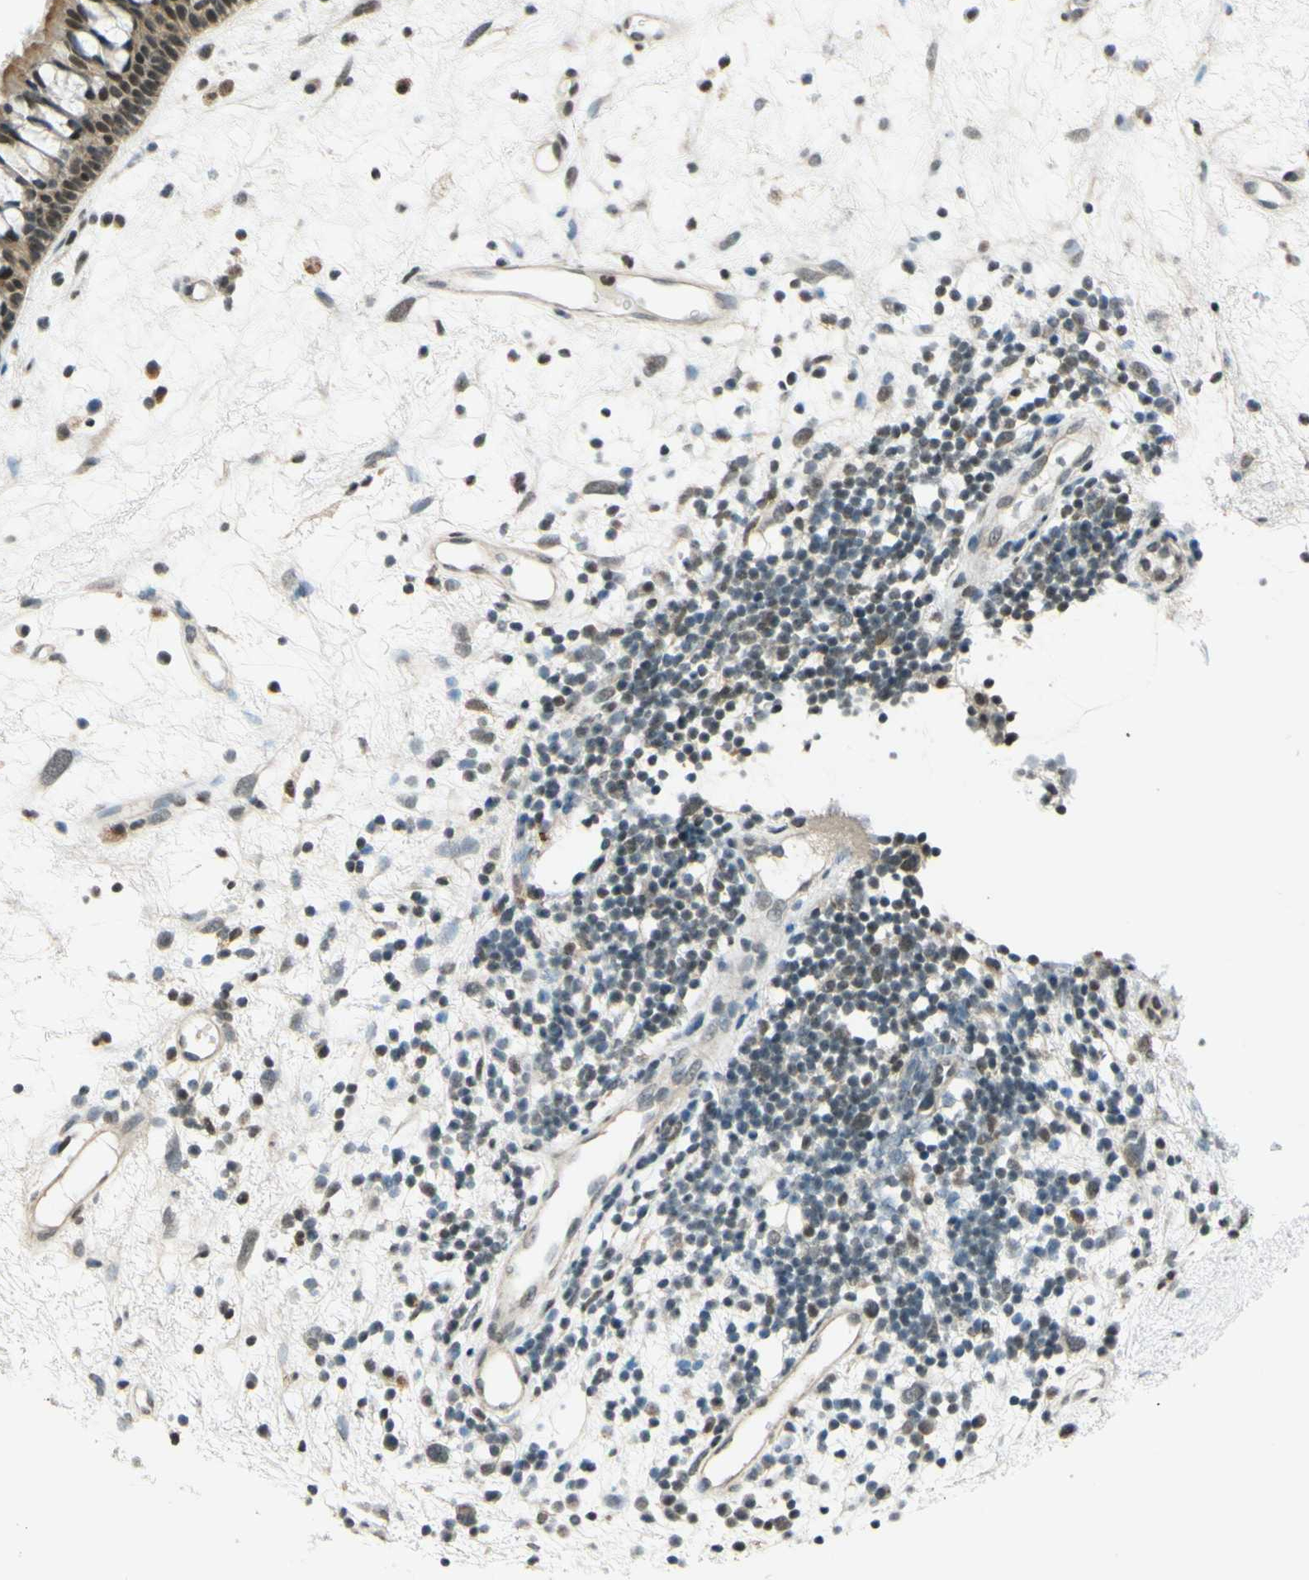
{"staining": {"intensity": "moderate", "quantity": ">75%", "location": "cytoplasmic/membranous,nuclear"}, "tissue": "nasopharynx", "cell_type": "Respiratory epithelial cells", "image_type": "normal", "snomed": [{"axis": "morphology", "description": "Normal tissue, NOS"}, {"axis": "morphology", "description": "Inflammation, NOS"}, {"axis": "topography", "description": "Nasopharynx"}], "caption": "Benign nasopharynx was stained to show a protein in brown. There is medium levels of moderate cytoplasmic/membranous,nuclear positivity in about >75% of respiratory epithelial cells. (brown staining indicates protein expression, while blue staining denotes nuclei).", "gene": "SMARCB1", "patient": {"sex": "male", "age": 48}}